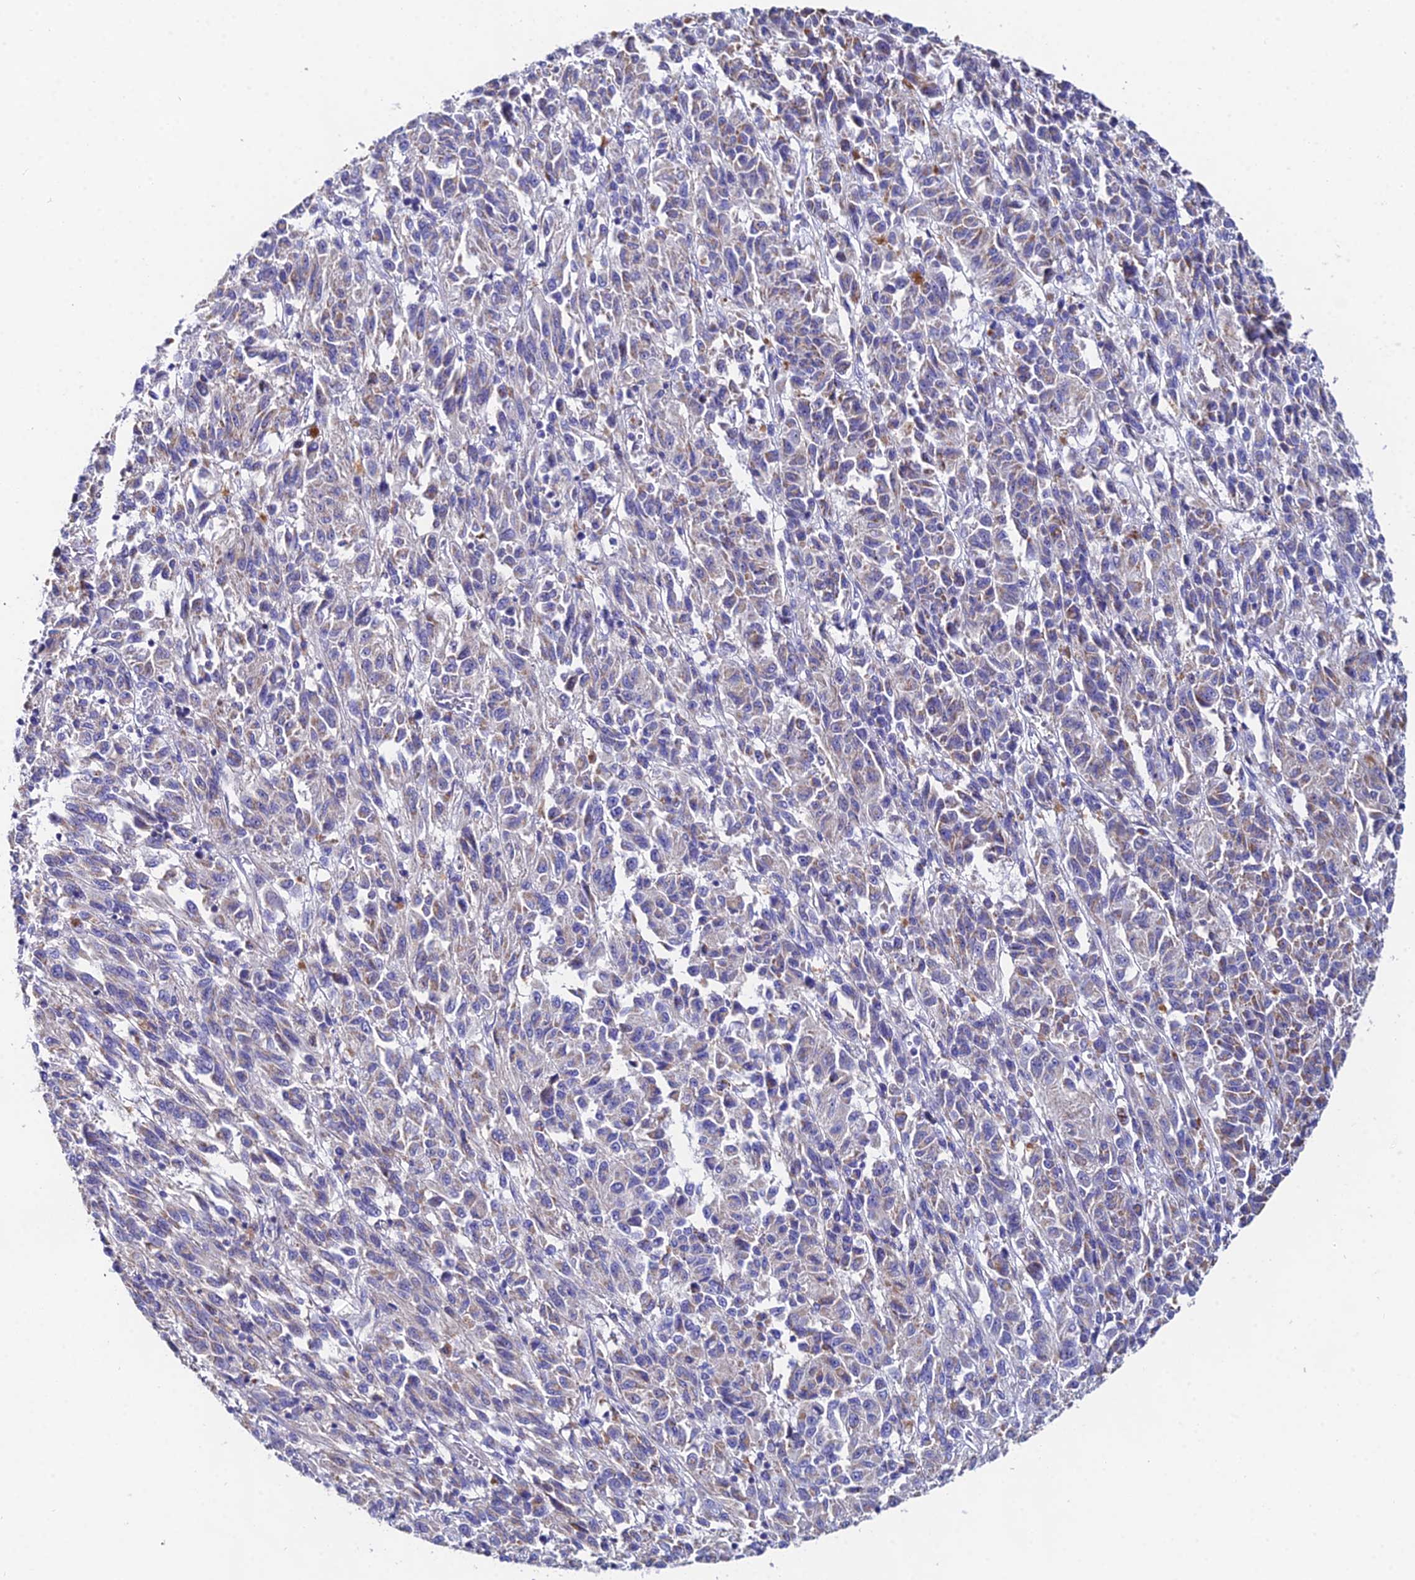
{"staining": {"intensity": "weak", "quantity": "<25%", "location": "cytoplasmic/membranous"}, "tissue": "melanoma", "cell_type": "Tumor cells", "image_type": "cancer", "snomed": [{"axis": "morphology", "description": "Malignant melanoma, Metastatic site"}, {"axis": "topography", "description": "Lung"}], "caption": "Melanoma stained for a protein using immunohistochemistry (IHC) displays no staining tumor cells.", "gene": "PPP2R2C", "patient": {"sex": "male", "age": 64}}